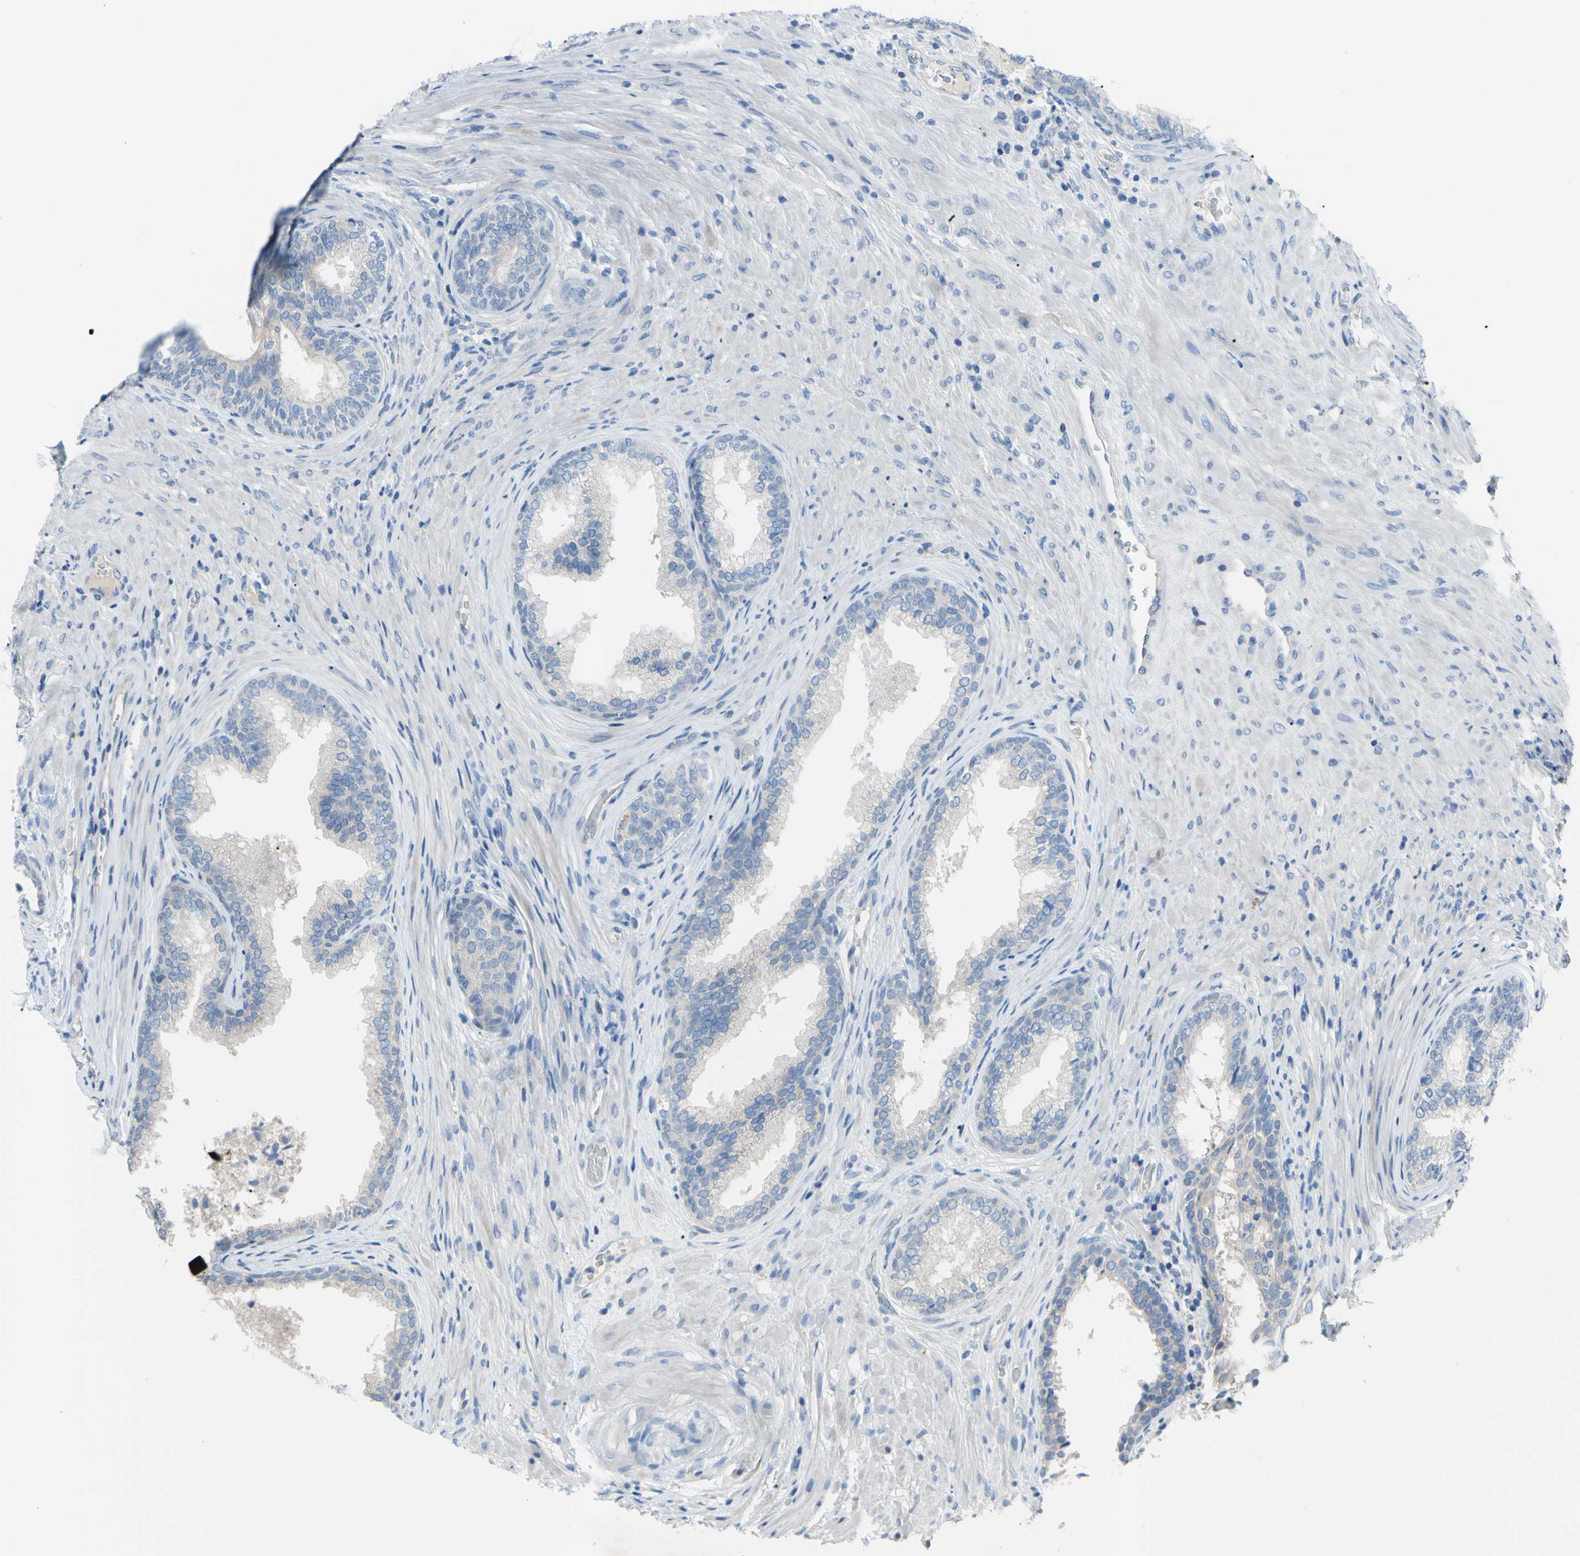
{"staining": {"intensity": "negative", "quantity": "none", "location": "none"}, "tissue": "prostate", "cell_type": "Glandular cells", "image_type": "normal", "snomed": [{"axis": "morphology", "description": "Normal tissue, NOS"}, {"axis": "topography", "description": "Prostate"}], "caption": "Immunohistochemistry (IHC) of benign prostate displays no staining in glandular cells. Nuclei are stained in blue.", "gene": "TMEM59L", "patient": {"sex": "male", "age": 76}}